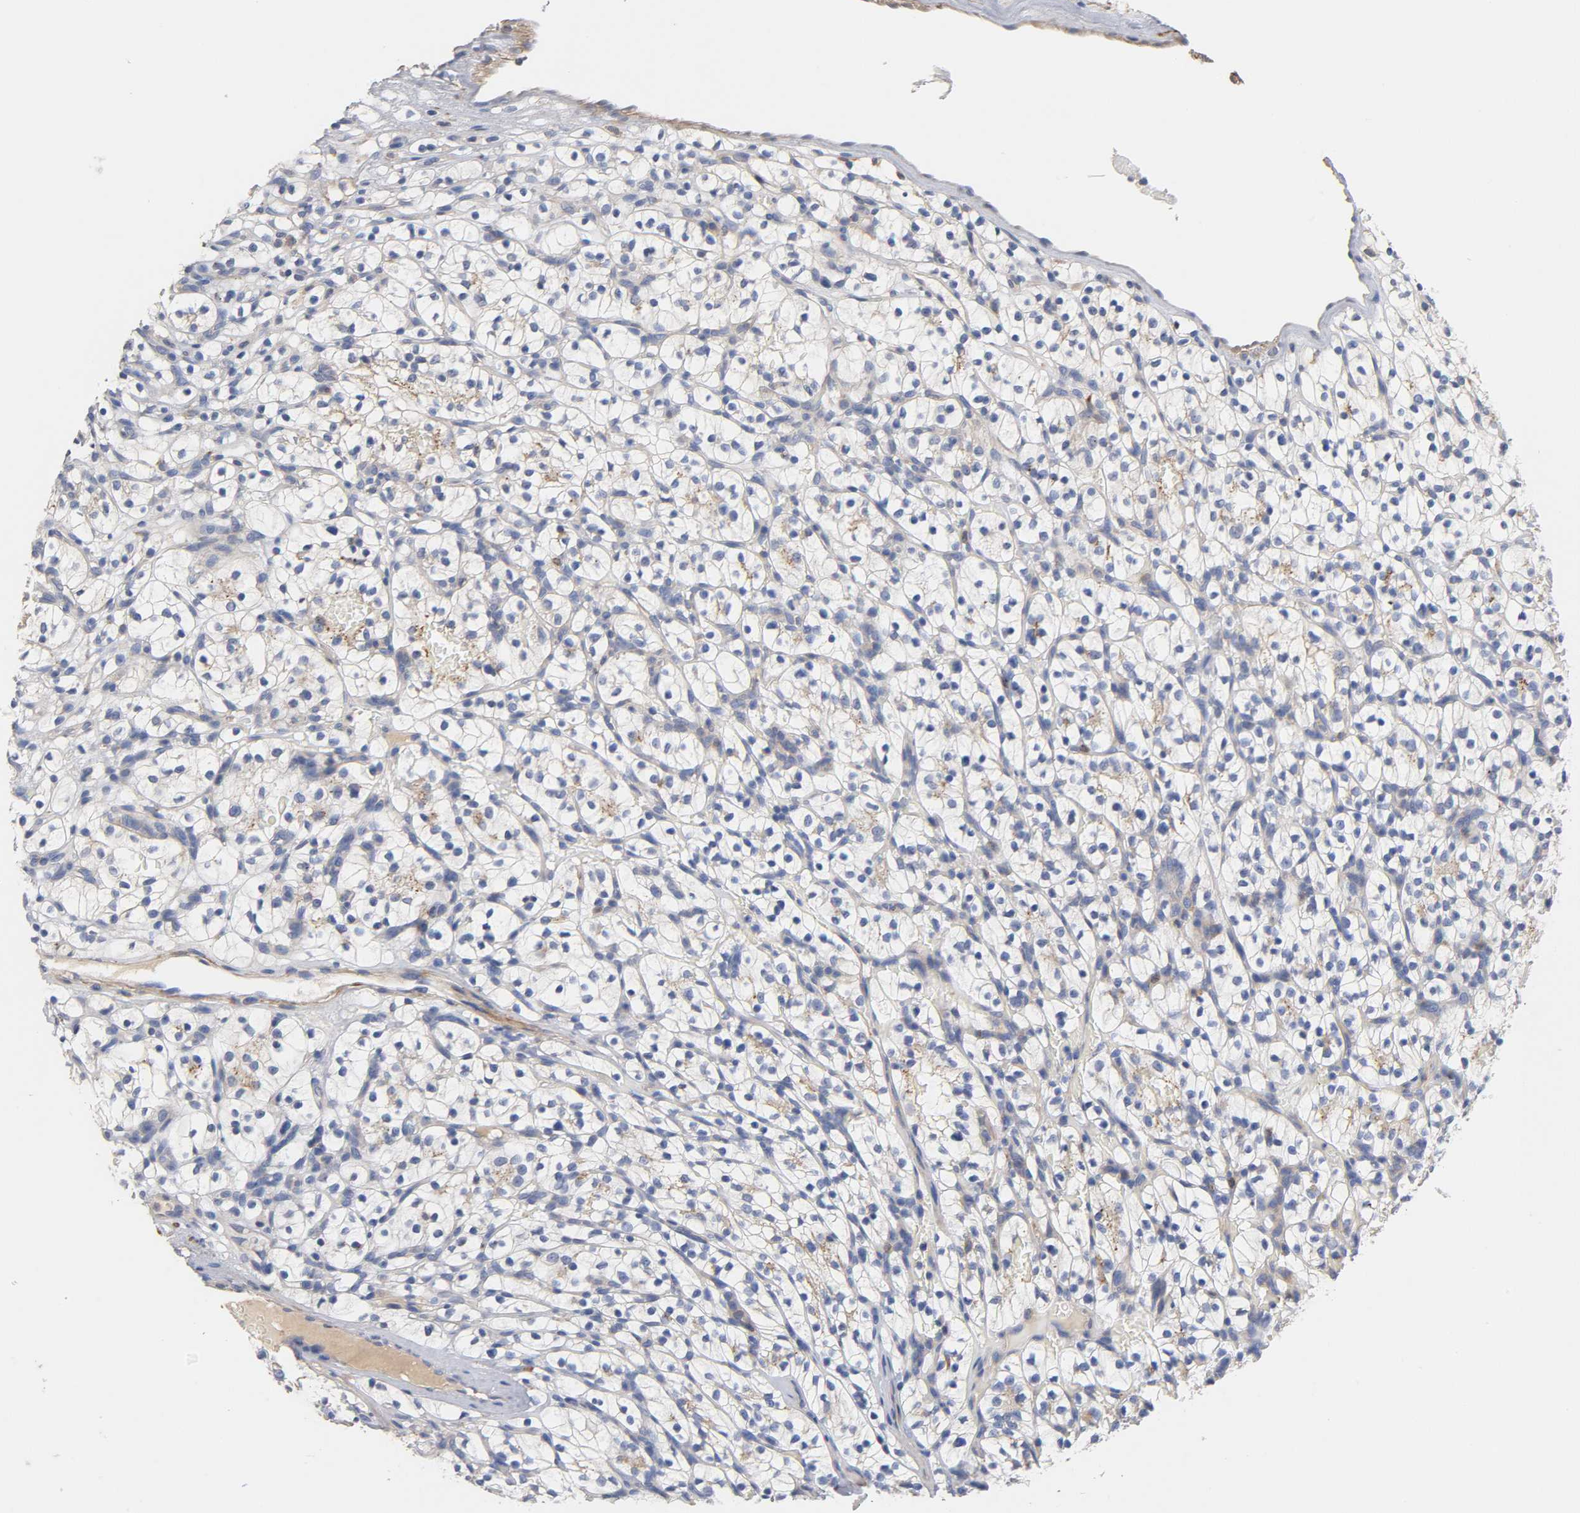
{"staining": {"intensity": "negative", "quantity": "none", "location": "none"}, "tissue": "renal cancer", "cell_type": "Tumor cells", "image_type": "cancer", "snomed": [{"axis": "morphology", "description": "Adenocarcinoma, NOS"}, {"axis": "topography", "description": "Kidney"}], "caption": "Micrograph shows no significant protein staining in tumor cells of renal adenocarcinoma.", "gene": "SEMA5A", "patient": {"sex": "female", "age": 57}}